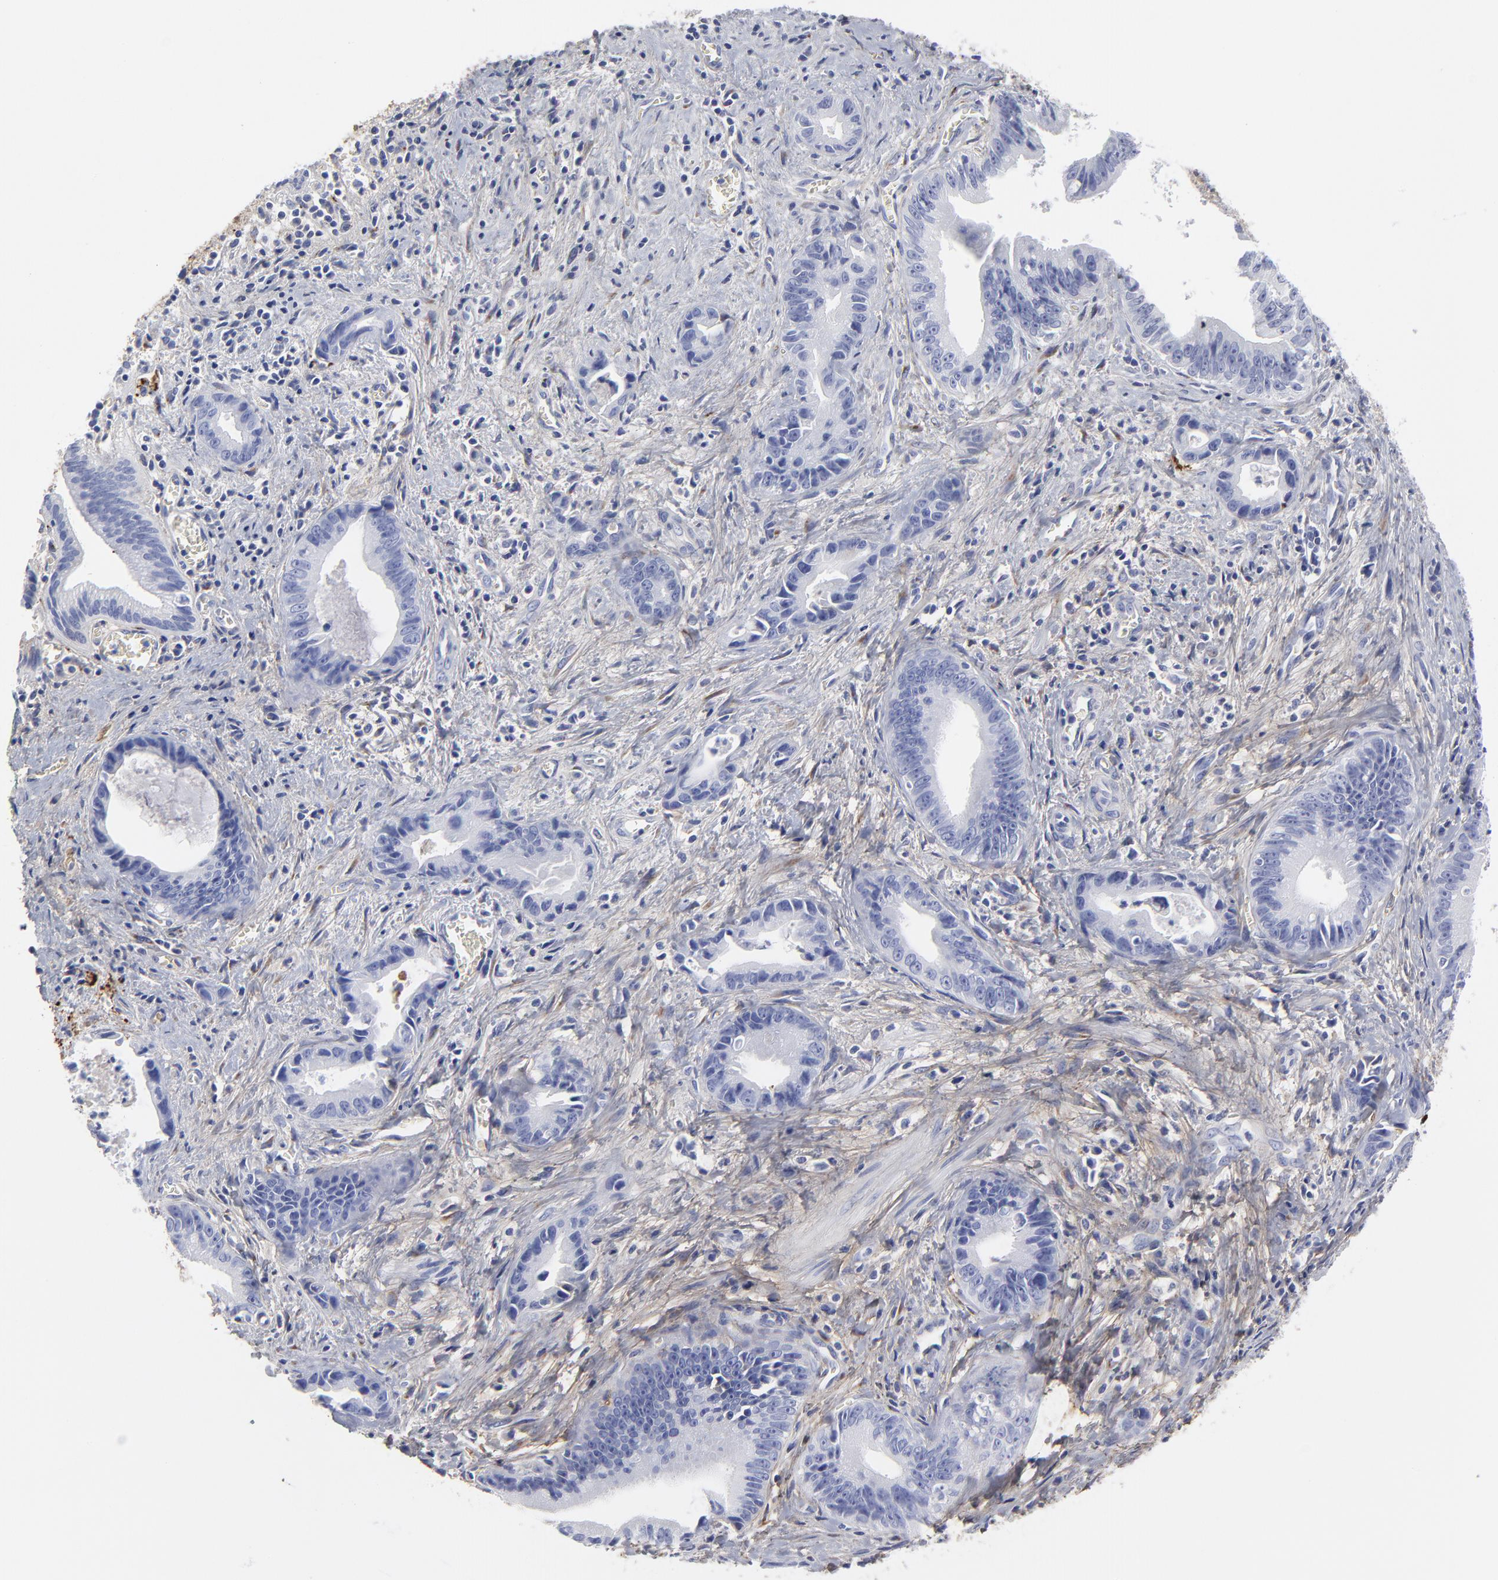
{"staining": {"intensity": "negative", "quantity": "none", "location": "none"}, "tissue": "liver cancer", "cell_type": "Tumor cells", "image_type": "cancer", "snomed": [{"axis": "morphology", "description": "Cholangiocarcinoma"}, {"axis": "topography", "description": "Liver"}], "caption": "Immunohistochemistry micrograph of neoplastic tissue: liver cancer stained with DAB (3,3'-diaminobenzidine) shows no significant protein expression in tumor cells.", "gene": "DCN", "patient": {"sex": "female", "age": 55}}